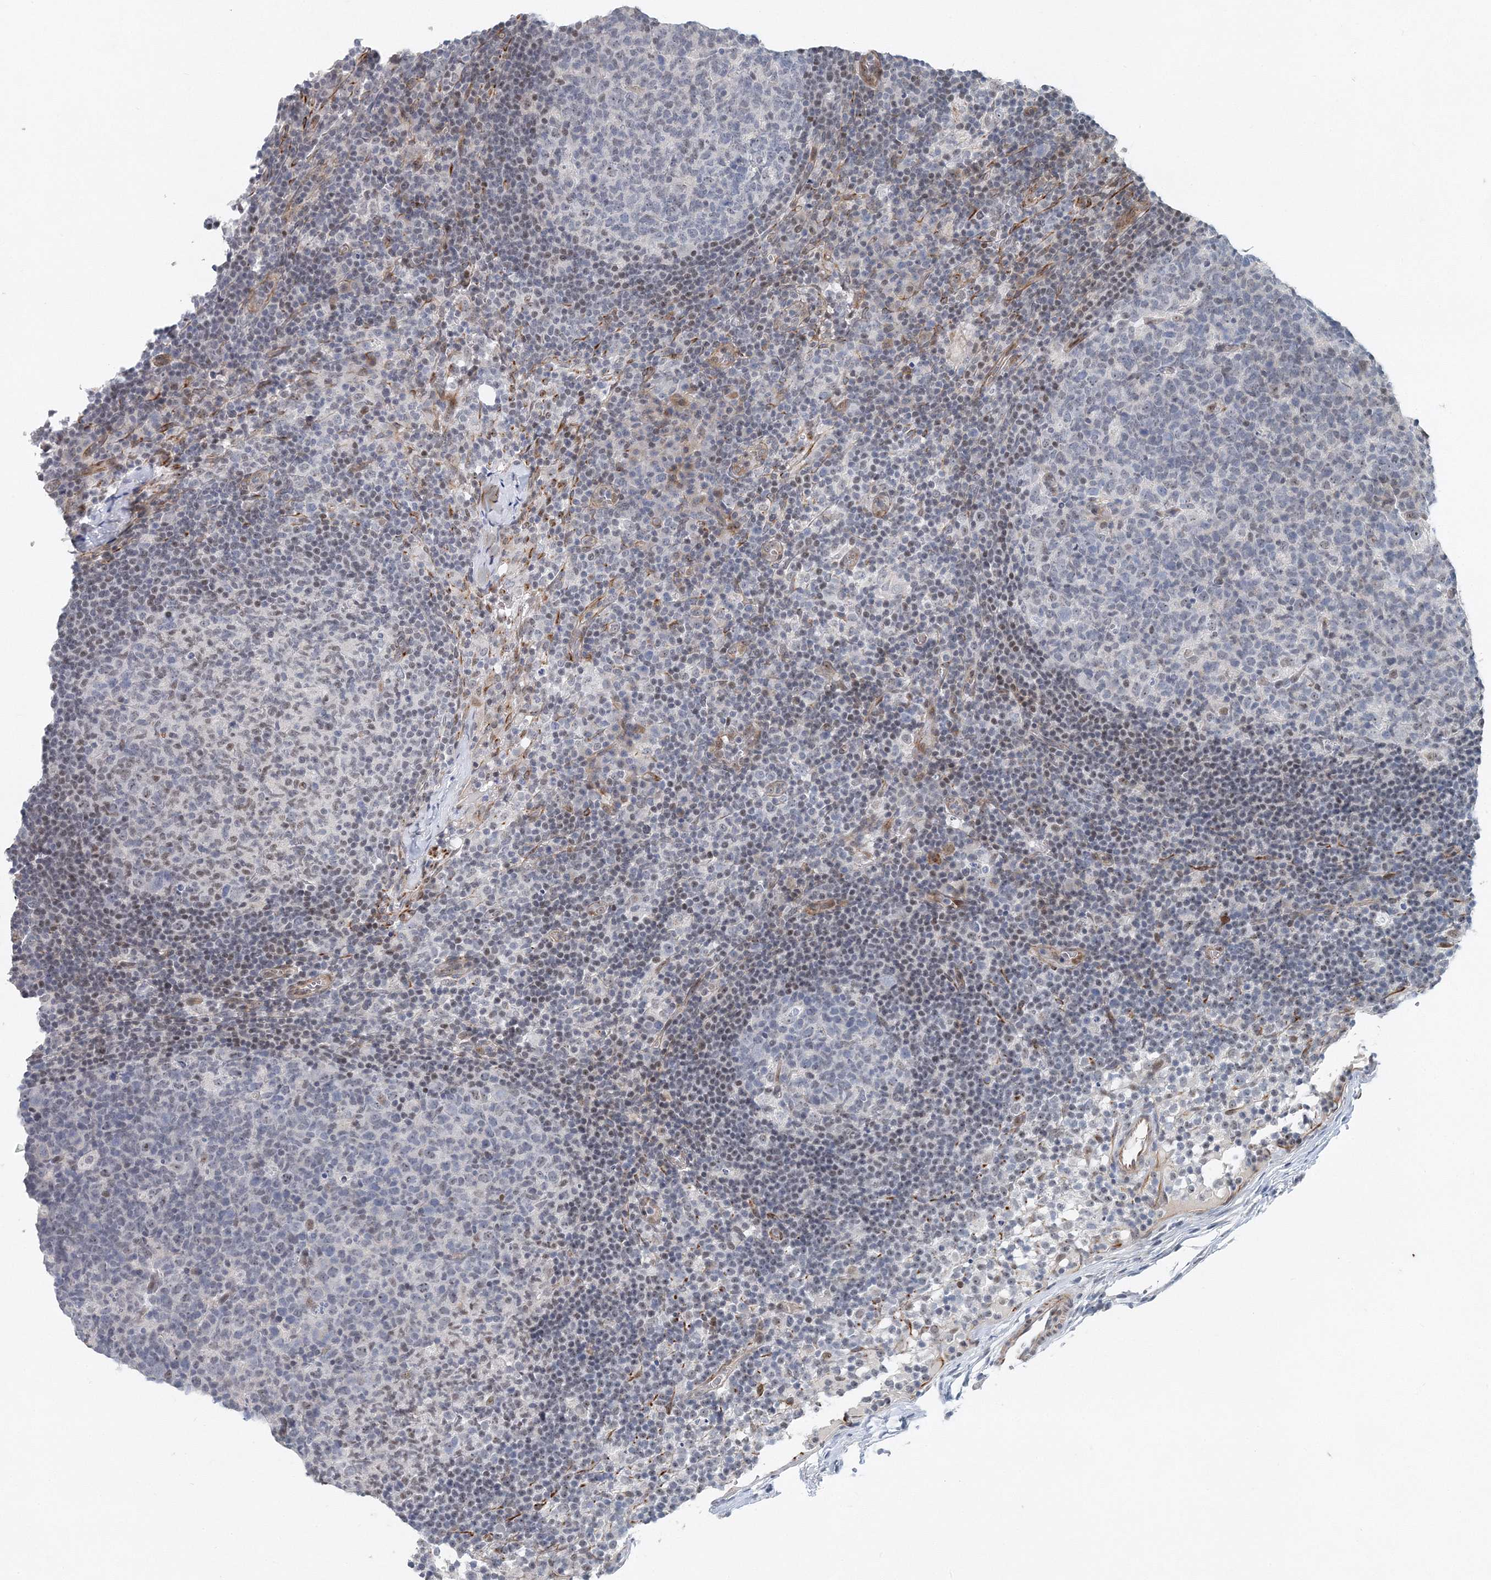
{"staining": {"intensity": "weak", "quantity": "<25%", "location": "nuclear"}, "tissue": "lymph node", "cell_type": "Germinal center cells", "image_type": "normal", "snomed": [{"axis": "morphology", "description": "Normal tissue, NOS"}, {"axis": "morphology", "description": "Inflammation, NOS"}, {"axis": "topography", "description": "Lymph node"}], "caption": "Micrograph shows no significant protein staining in germinal center cells of benign lymph node. (Brightfield microscopy of DAB (3,3'-diaminobenzidine) immunohistochemistry (IHC) at high magnification).", "gene": "UIMC1", "patient": {"sex": "male", "age": 55}}